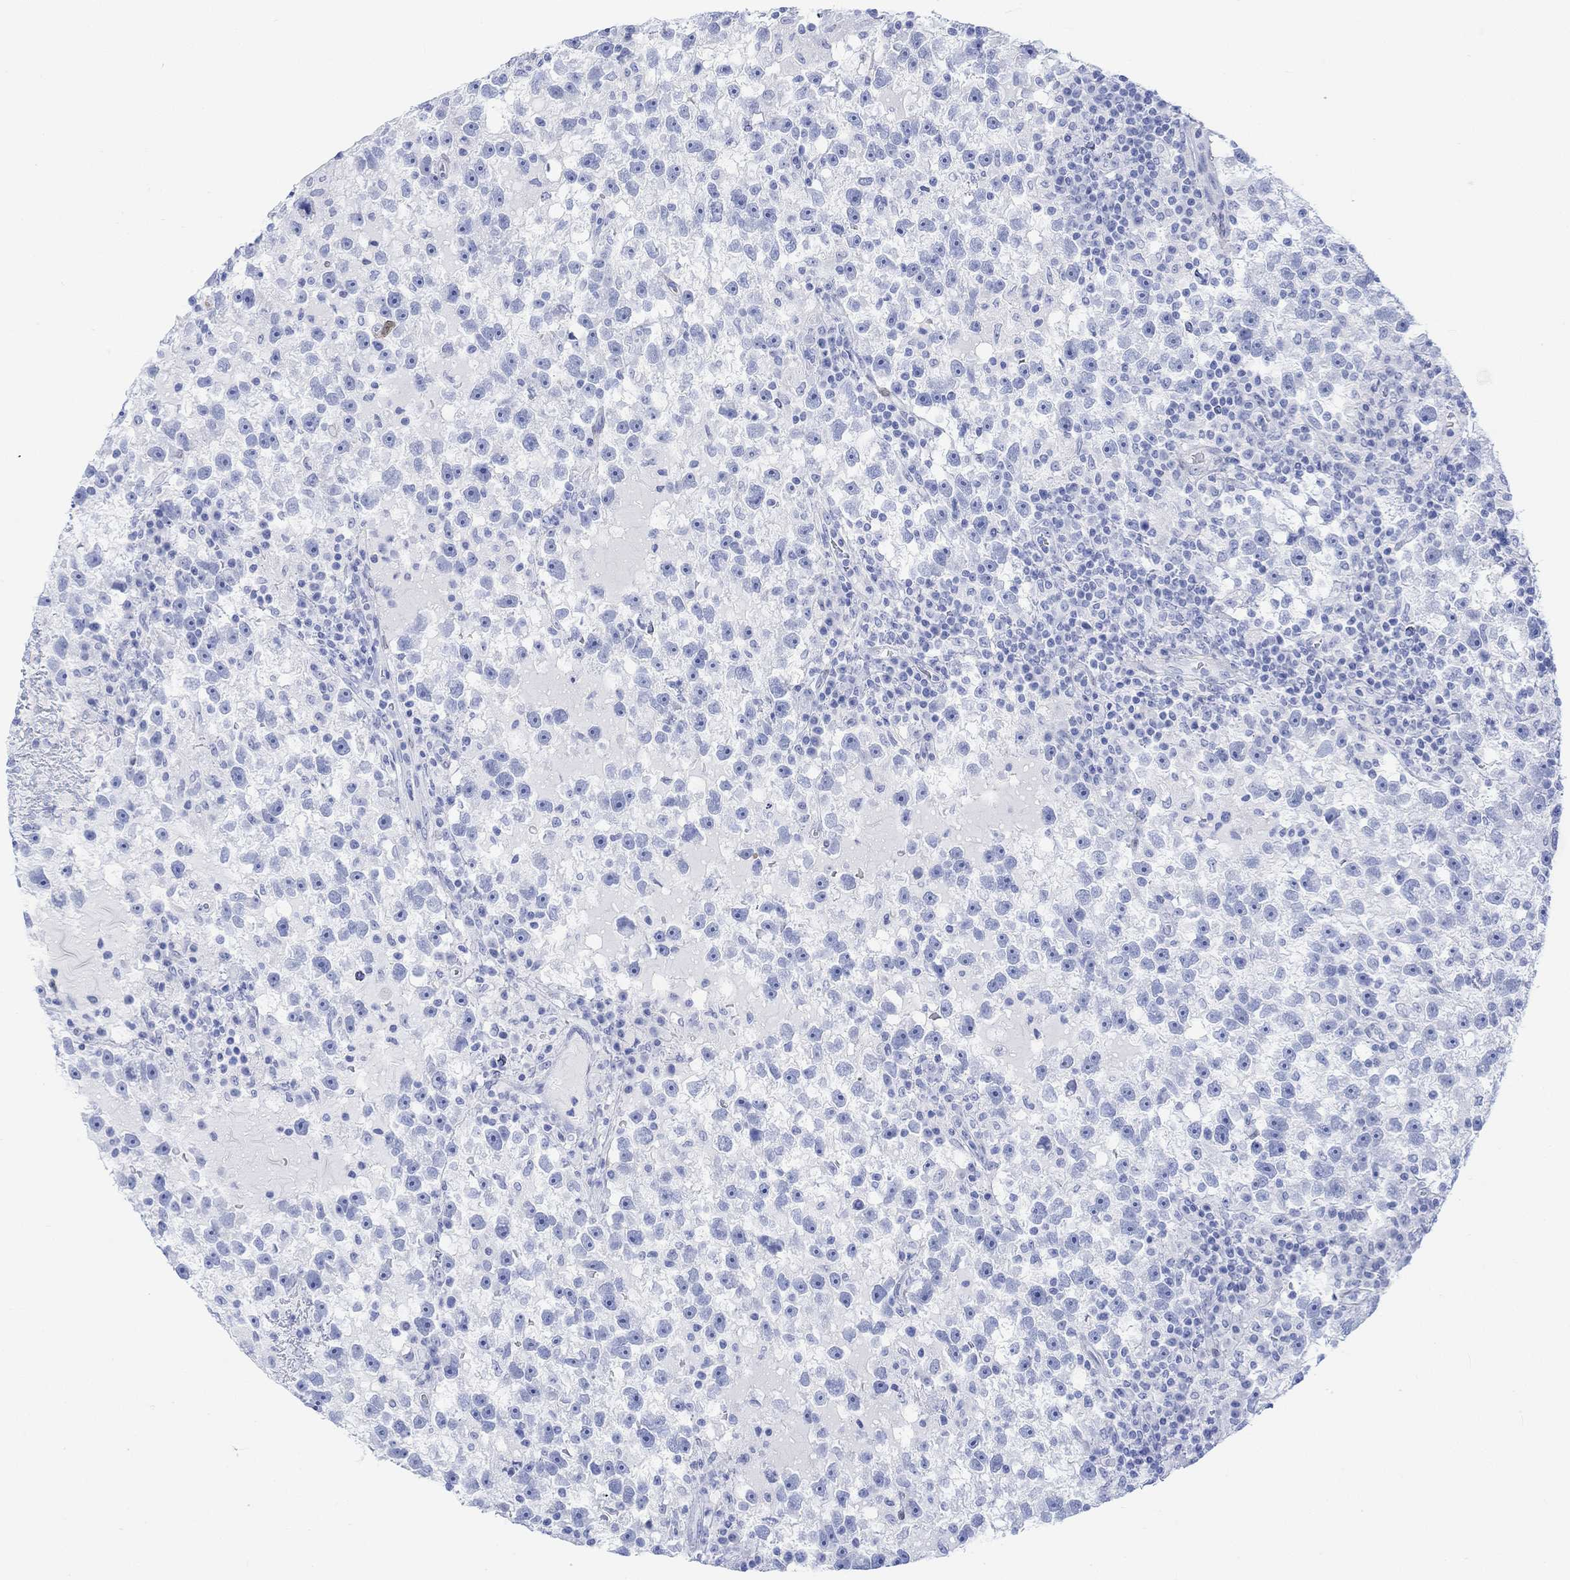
{"staining": {"intensity": "negative", "quantity": "none", "location": "none"}, "tissue": "testis cancer", "cell_type": "Tumor cells", "image_type": "cancer", "snomed": [{"axis": "morphology", "description": "Seminoma, NOS"}, {"axis": "topography", "description": "Testis"}], "caption": "This is a photomicrograph of immunohistochemistry (IHC) staining of seminoma (testis), which shows no staining in tumor cells. (DAB immunohistochemistry visualized using brightfield microscopy, high magnification).", "gene": "TPPP3", "patient": {"sex": "male", "age": 47}}